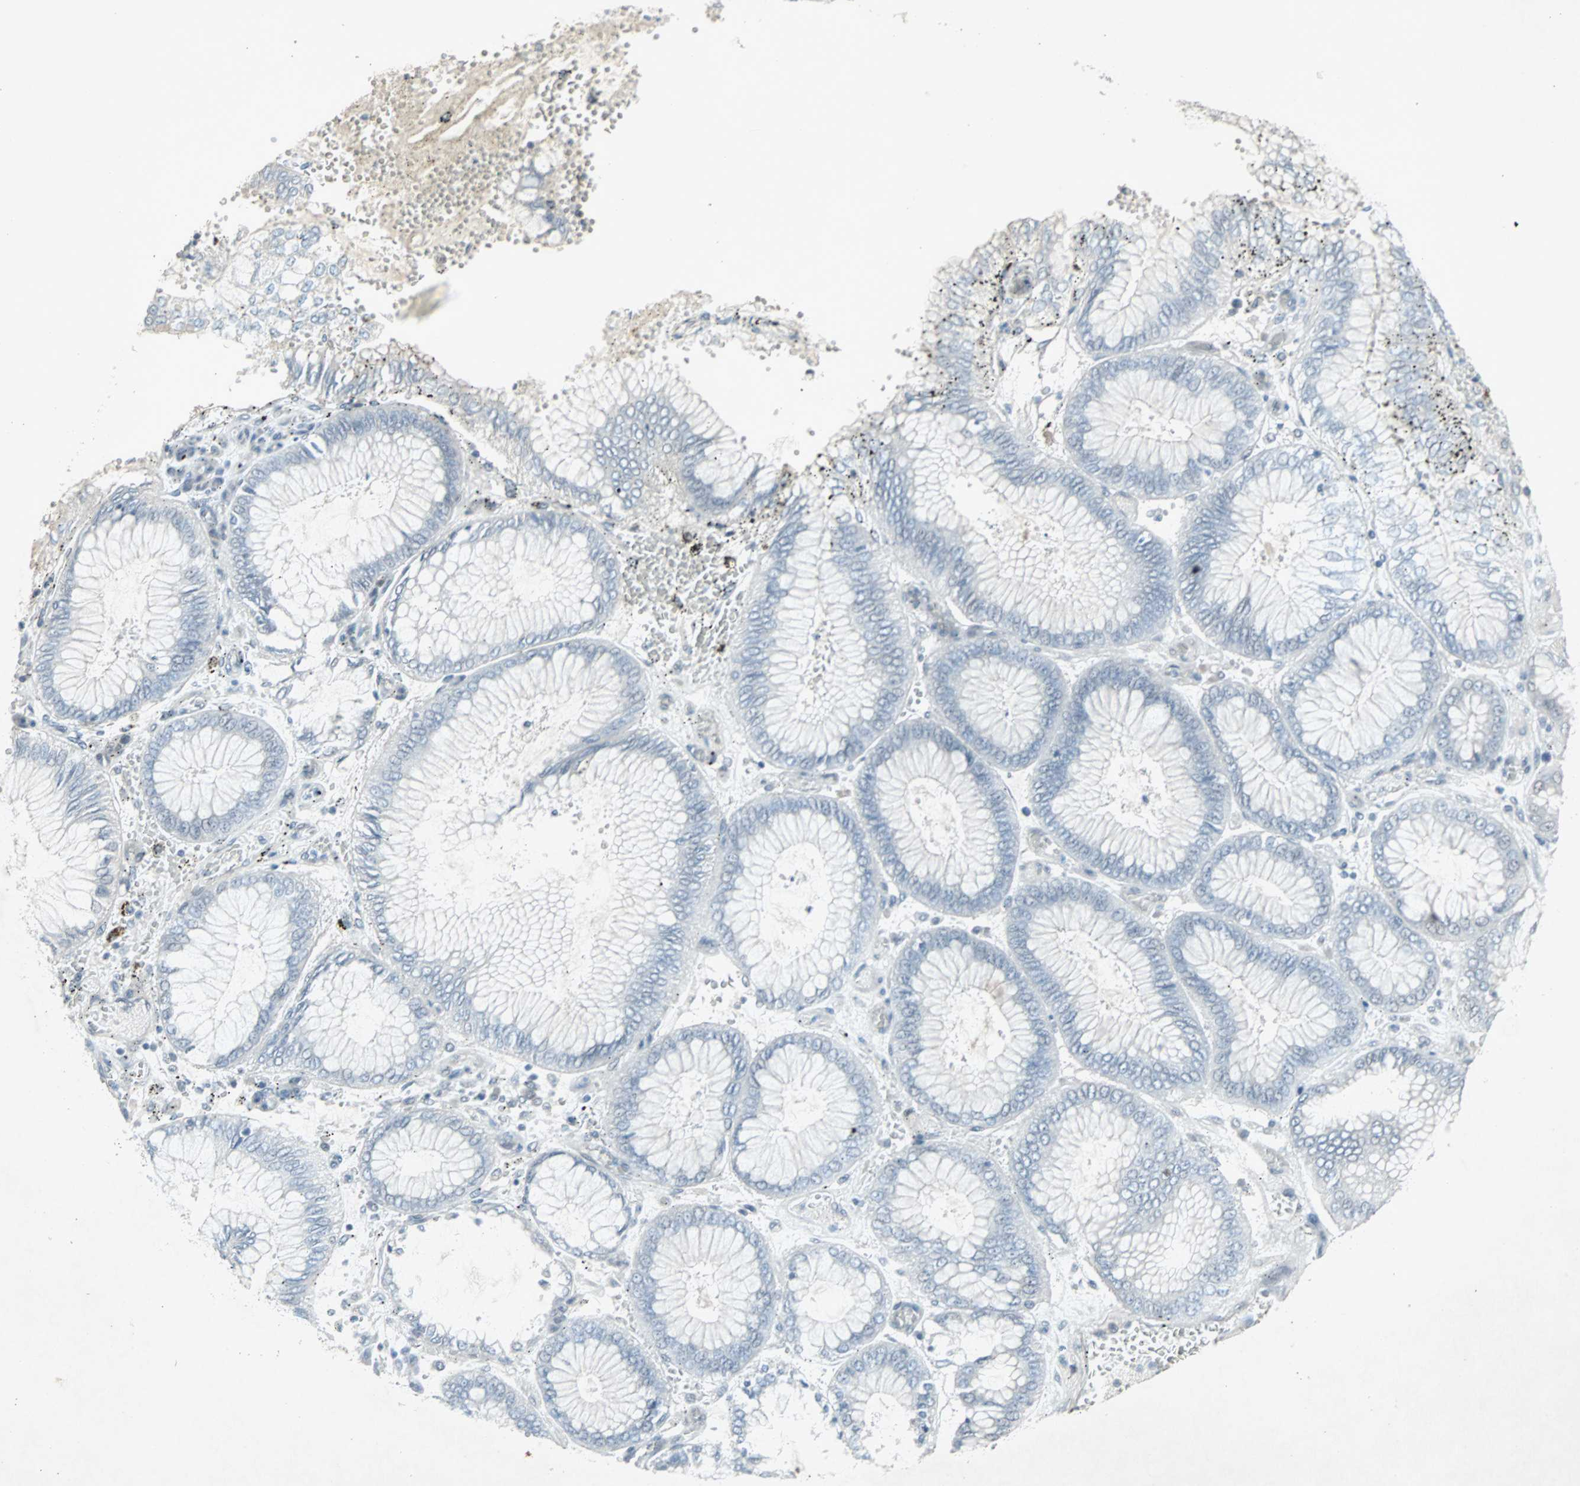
{"staining": {"intensity": "negative", "quantity": "none", "location": "none"}, "tissue": "stomach cancer", "cell_type": "Tumor cells", "image_type": "cancer", "snomed": [{"axis": "morphology", "description": "Normal tissue, NOS"}, {"axis": "morphology", "description": "Adenocarcinoma, NOS"}, {"axis": "topography", "description": "Stomach, upper"}, {"axis": "topography", "description": "Stomach"}], "caption": "Immunohistochemistry (IHC) of adenocarcinoma (stomach) exhibits no staining in tumor cells.", "gene": "LANCL3", "patient": {"sex": "male", "age": 76}}